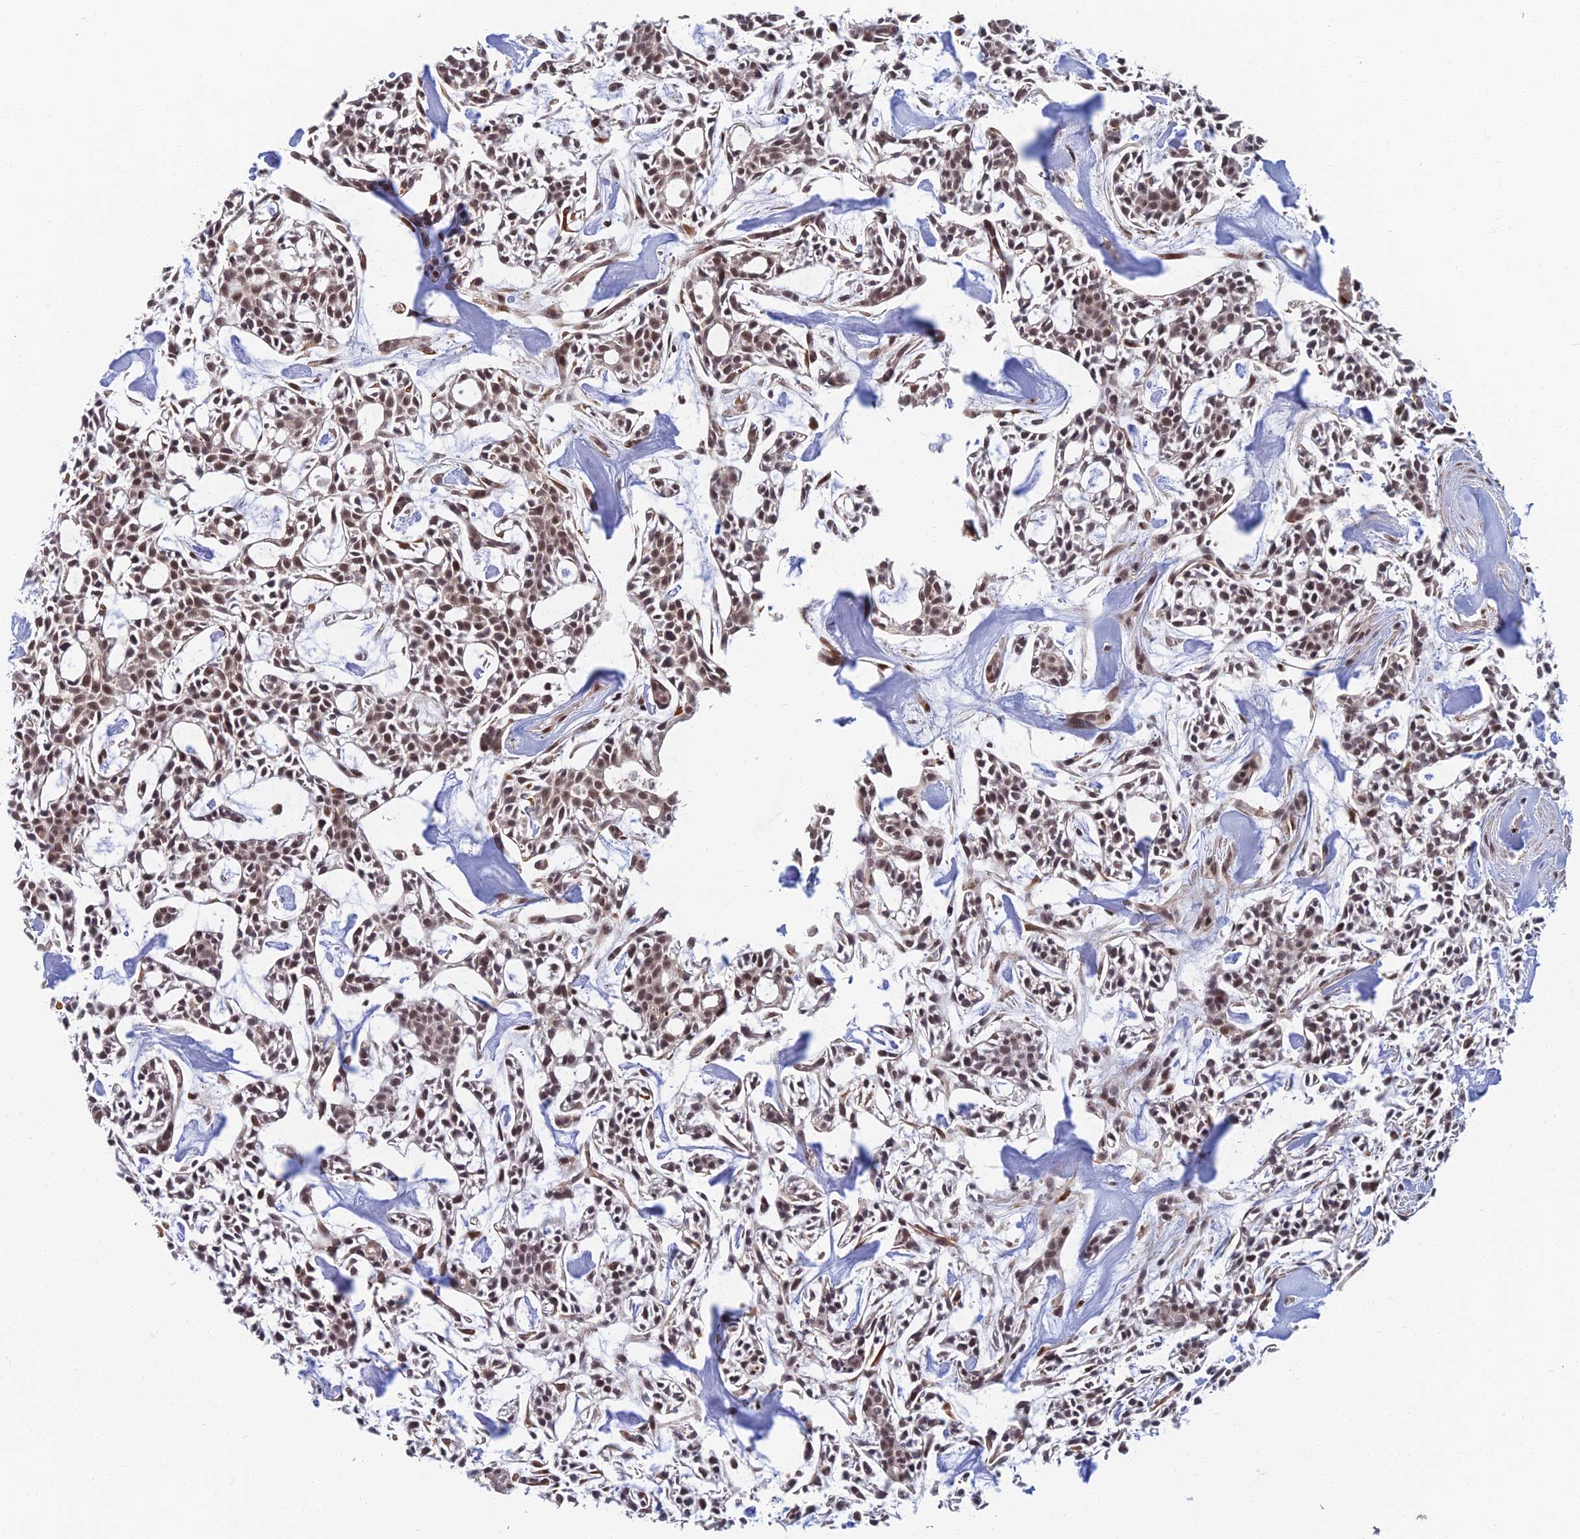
{"staining": {"intensity": "moderate", "quantity": ">75%", "location": "nuclear"}, "tissue": "head and neck cancer", "cell_type": "Tumor cells", "image_type": "cancer", "snomed": [{"axis": "morphology", "description": "Adenocarcinoma, NOS"}, {"axis": "topography", "description": "Salivary gland"}, {"axis": "topography", "description": "Head-Neck"}], "caption": "Head and neck cancer tissue exhibits moderate nuclear positivity in approximately >75% of tumor cells Using DAB (3,3'-diaminobenzidine) (brown) and hematoxylin (blue) stains, captured at high magnification using brightfield microscopy.", "gene": "TCEA2", "patient": {"sex": "male", "age": 55}}